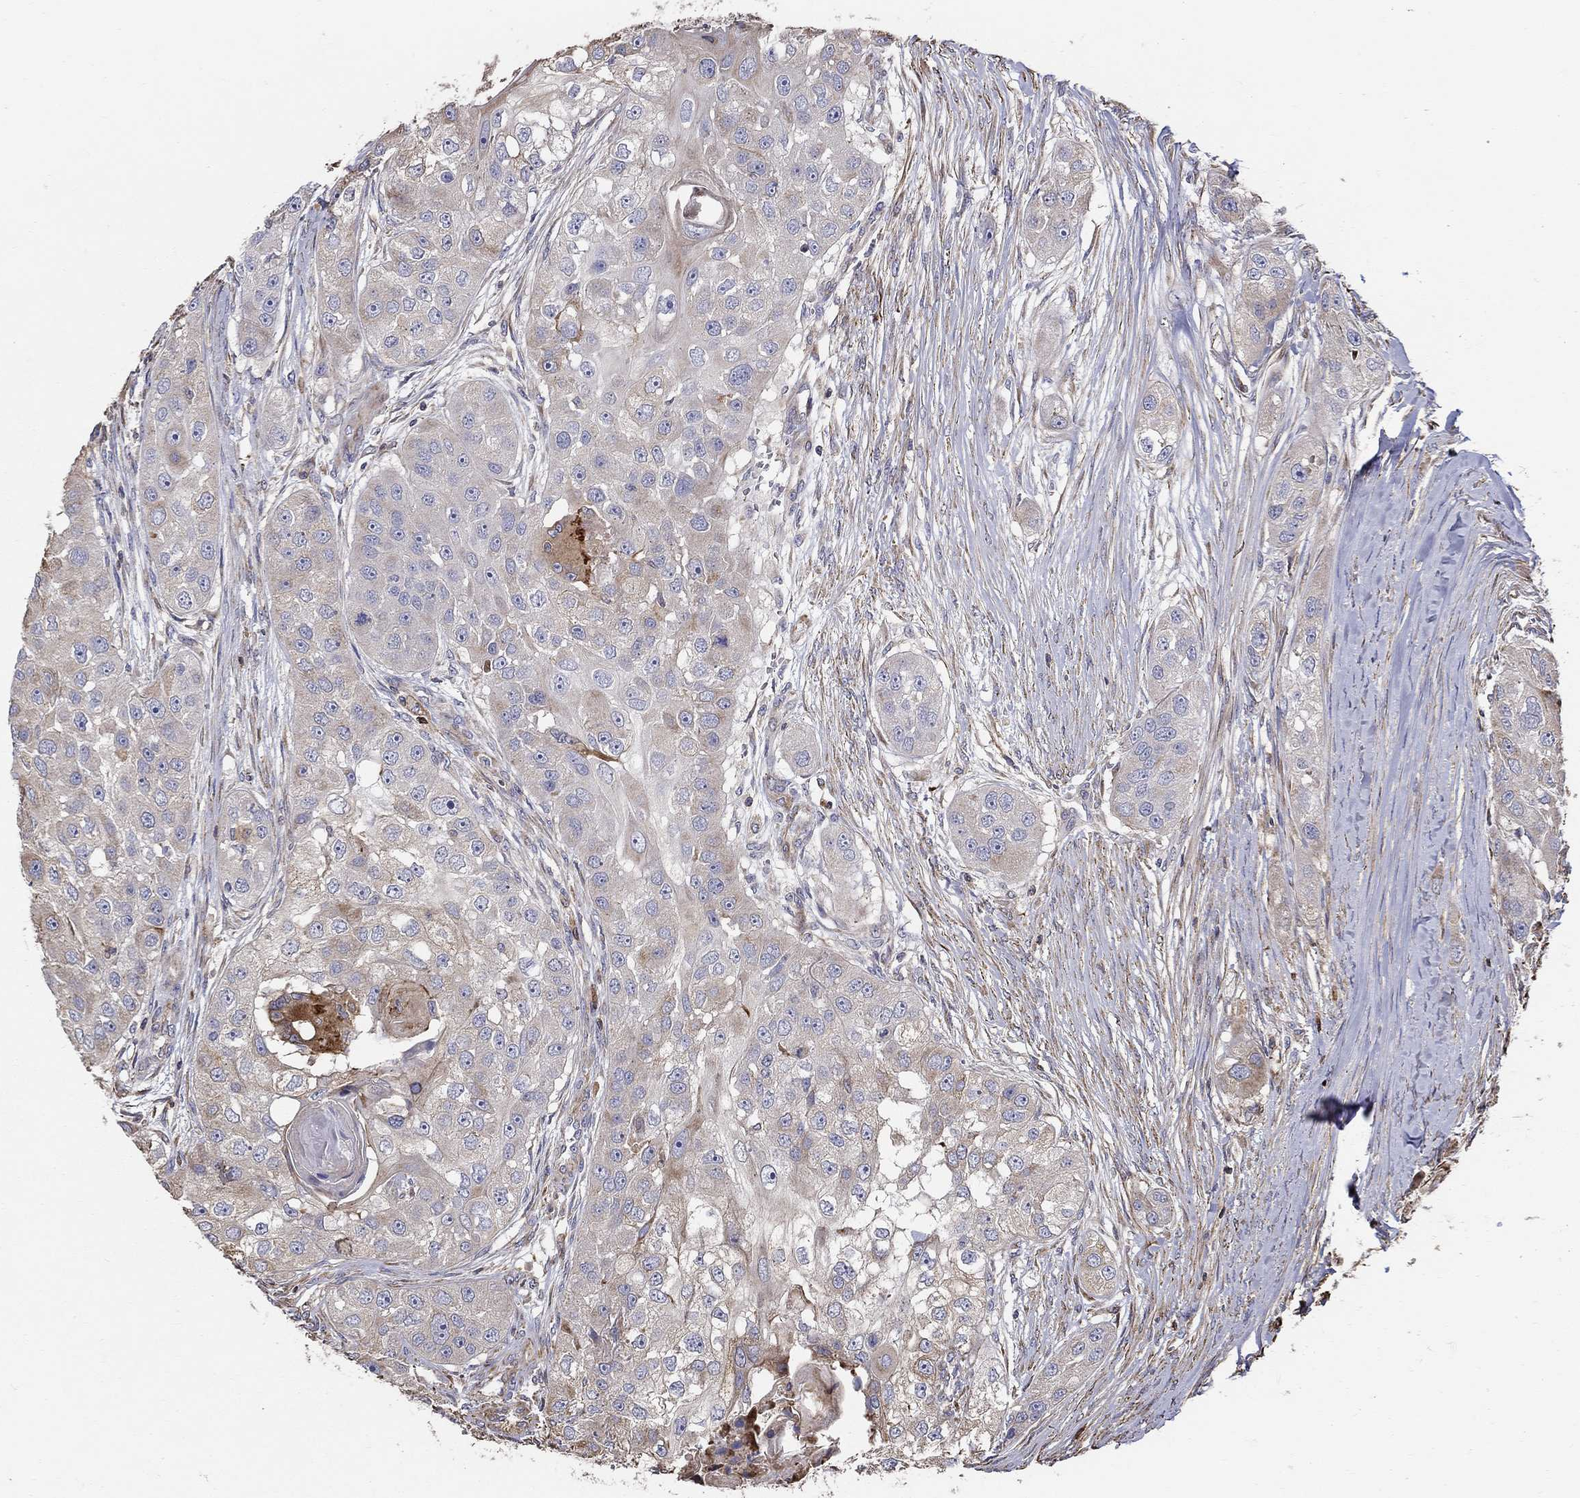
{"staining": {"intensity": "weak", "quantity": "<25%", "location": "cytoplasmic/membranous"}, "tissue": "head and neck cancer", "cell_type": "Tumor cells", "image_type": "cancer", "snomed": [{"axis": "morphology", "description": "Normal tissue, NOS"}, {"axis": "morphology", "description": "Squamous cell carcinoma, NOS"}, {"axis": "topography", "description": "Skeletal muscle"}, {"axis": "topography", "description": "Head-Neck"}], "caption": "Photomicrograph shows no protein staining in tumor cells of head and neck cancer tissue.", "gene": "NPHP1", "patient": {"sex": "male", "age": 51}}